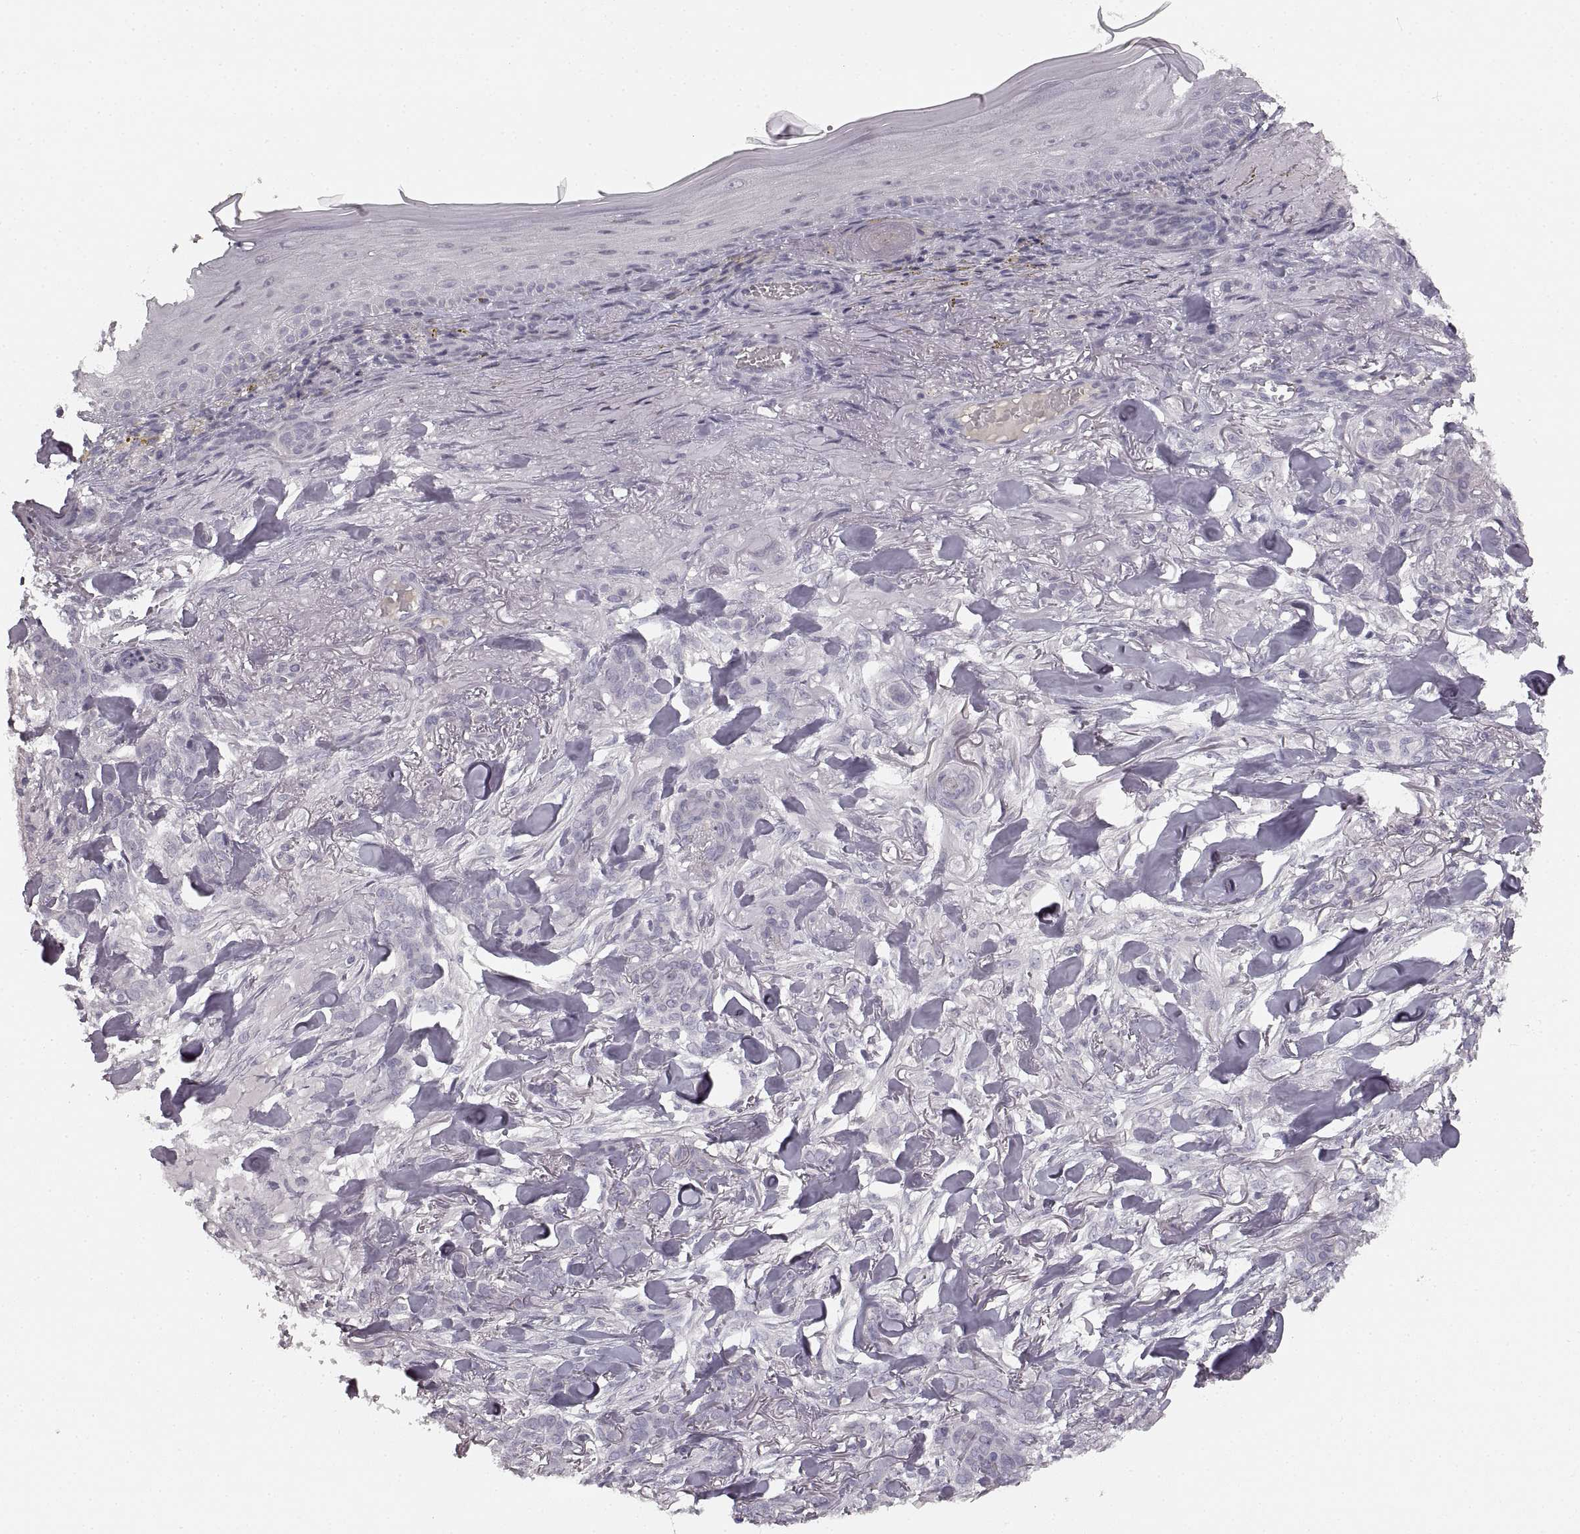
{"staining": {"intensity": "negative", "quantity": "none", "location": "none"}, "tissue": "skin cancer", "cell_type": "Tumor cells", "image_type": "cancer", "snomed": [{"axis": "morphology", "description": "Basal cell carcinoma"}, {"axis": "topography", "description": "Skin"}], "caption": "Tumor cells are negative for protein expression in human basal cell carcinoma (skin). (Stains: DAB IHC with hematoxylin counter stain, Microscopy: brightfield microscopy at high magnification).", "gene": "RUNDC3A", "patient": {"sex": "female", "age": 61}}